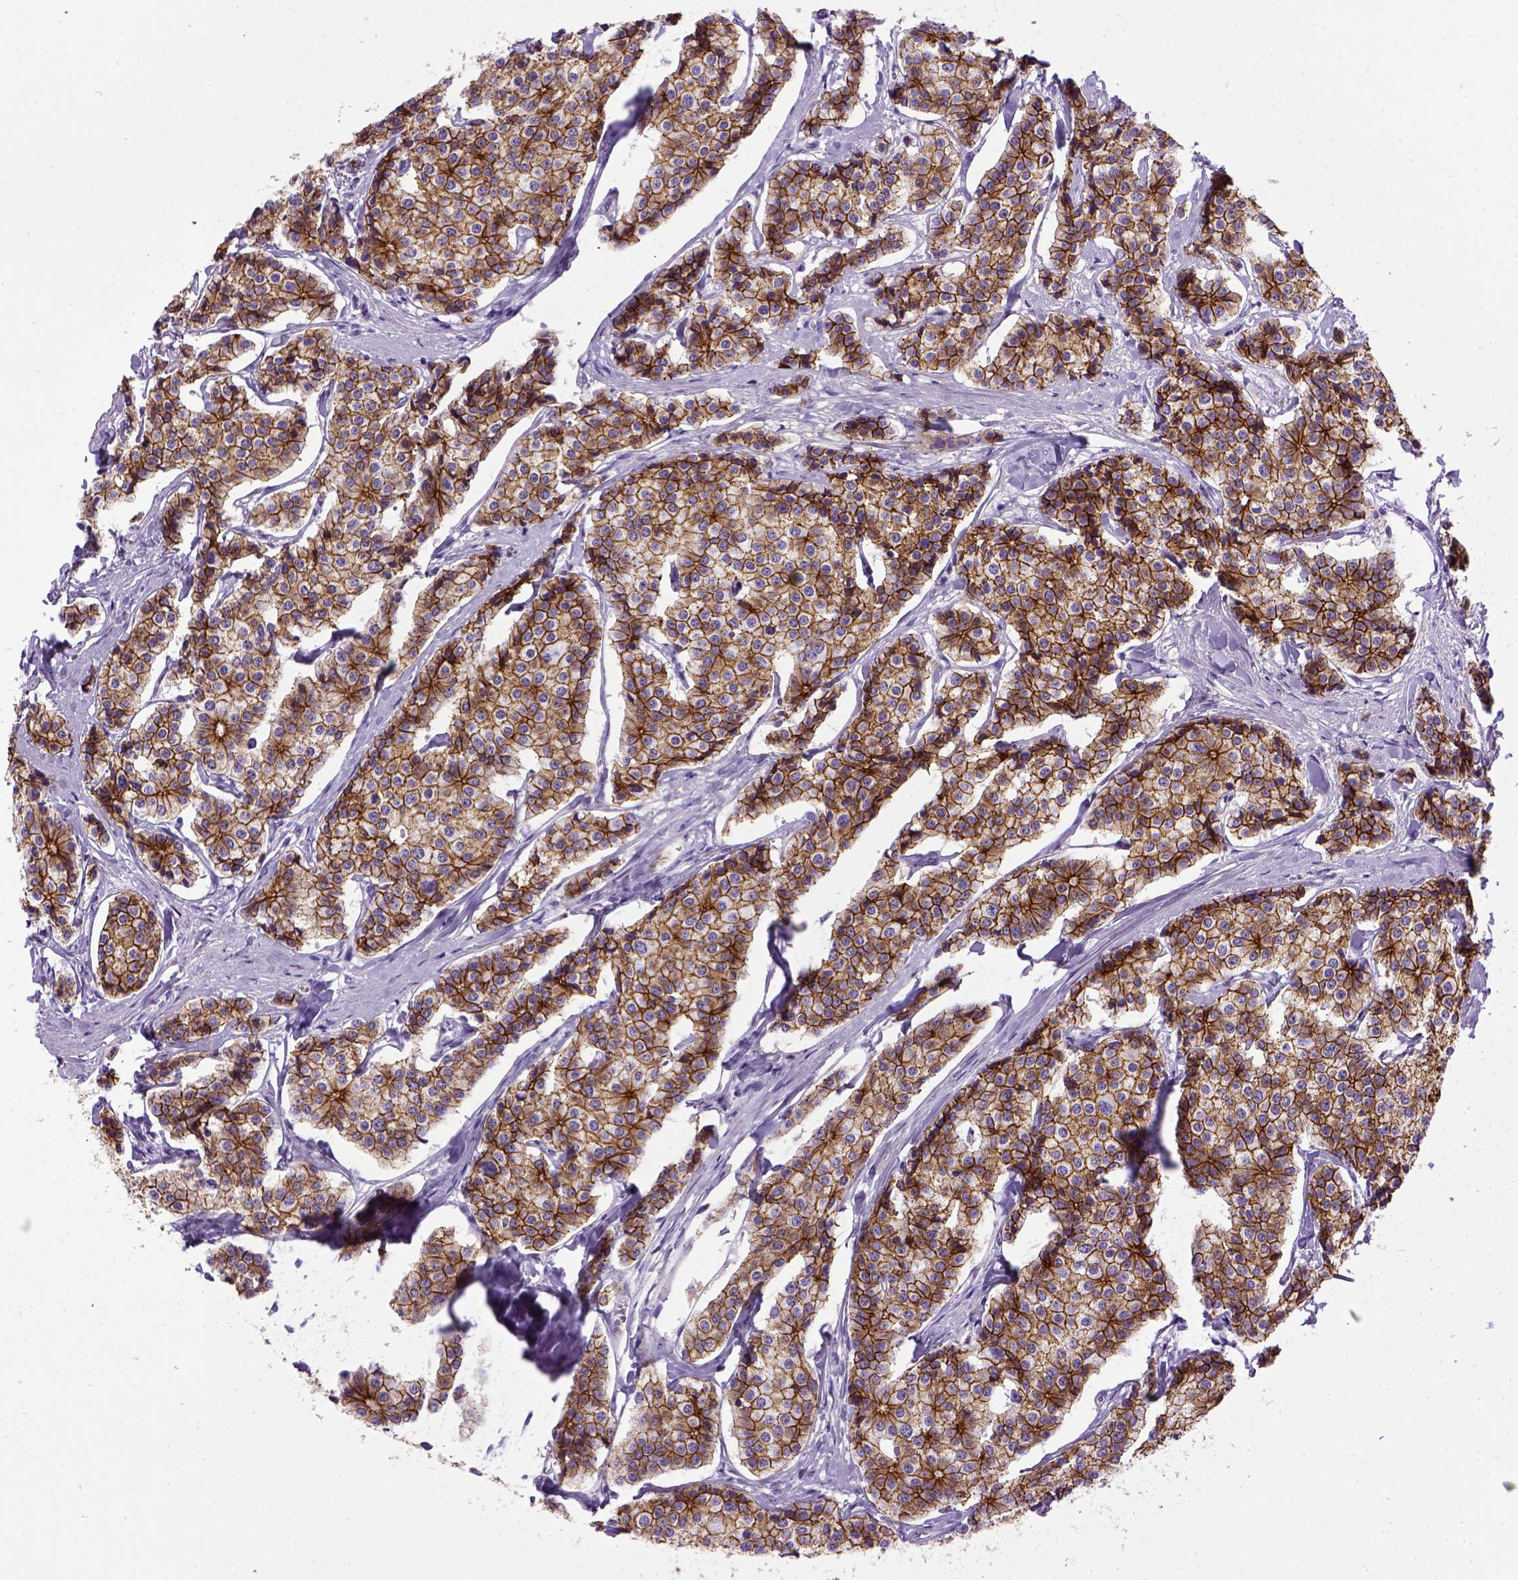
{"staining": {"intensity": "moderate", "quantity": ">75%", "location": "cytoplasmic/membranous"}, "tissue": "carcinoid", "cell_type": "Tumor cells", "image_type": "cancer", "snomed": [{"axis": "morphology", "description": "Carcinoid, malignant, NOS"}, {"axis": "topography", "description": "Small intestine"}], "caption": "Approximately >75% of tumor cells in malignant carcinoid demonstrate moderate cytoplasmic/membranous protein staining as visualized by brown immunohistochemical staining.", "gene": "CDH1", "patient": {"sex": "female", "age": 65}}